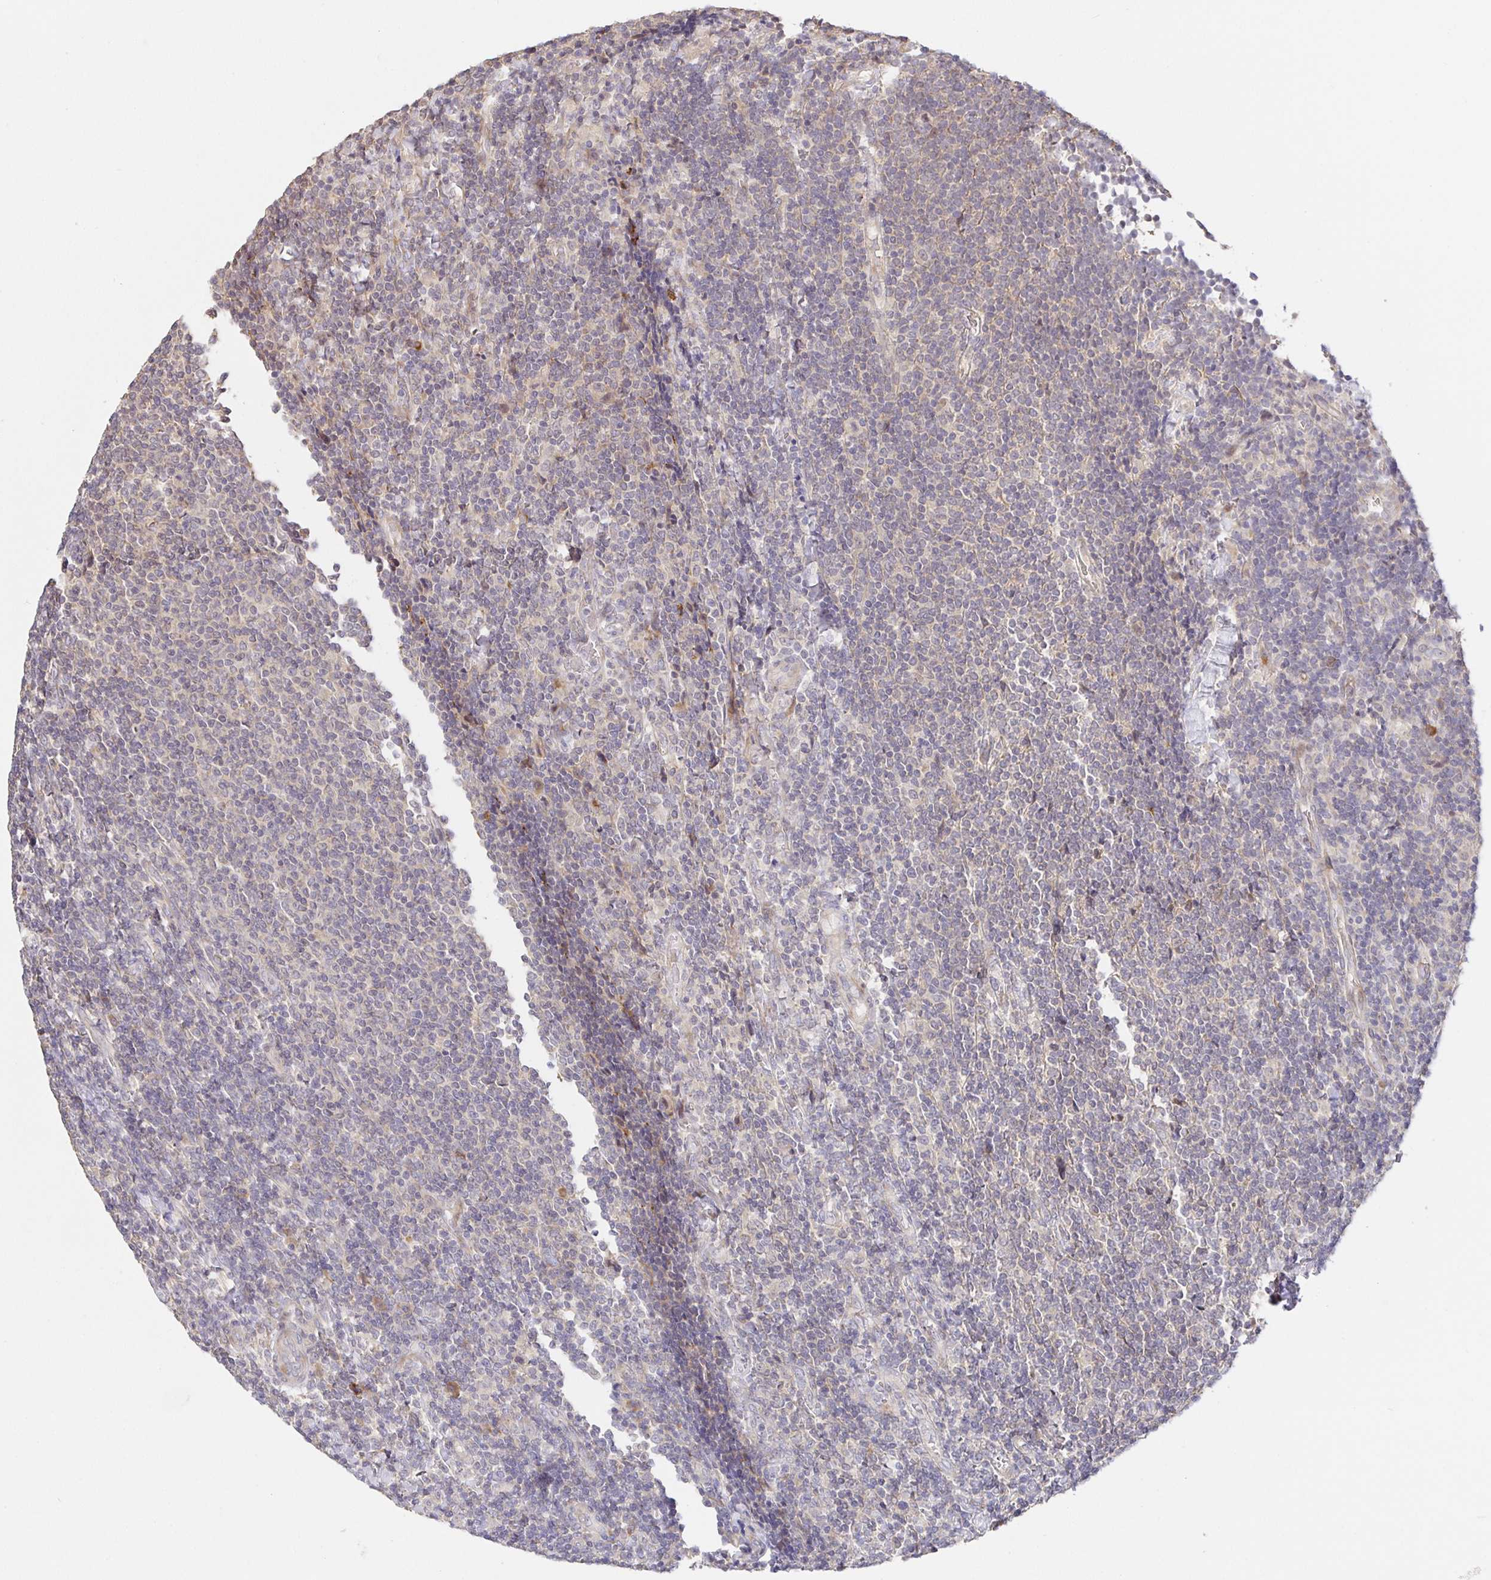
{"staining": {"intensity": "negative", "quantity": "none", "location": "none"}, "tissue": "lymphoma", "cell_type": "Tumor cells", "image_type": "cancer", "snomed": [{"axis": "morphology", "description": "Malignant lymphoma, non-Hodgkin's type, Low grade"}, {"axis": "topography", "description": "Lymph node"}], "caption": "This is a image of immunohistochemistry staining of malignant lymphoma, non-Hodgkin's type (low-grade), which shows no expression in tumor cells. (DAB IHC with hematoxylin counter stain).", "gene": "ZDHHC11", "patient": {"sex": "male", "age": 52}}